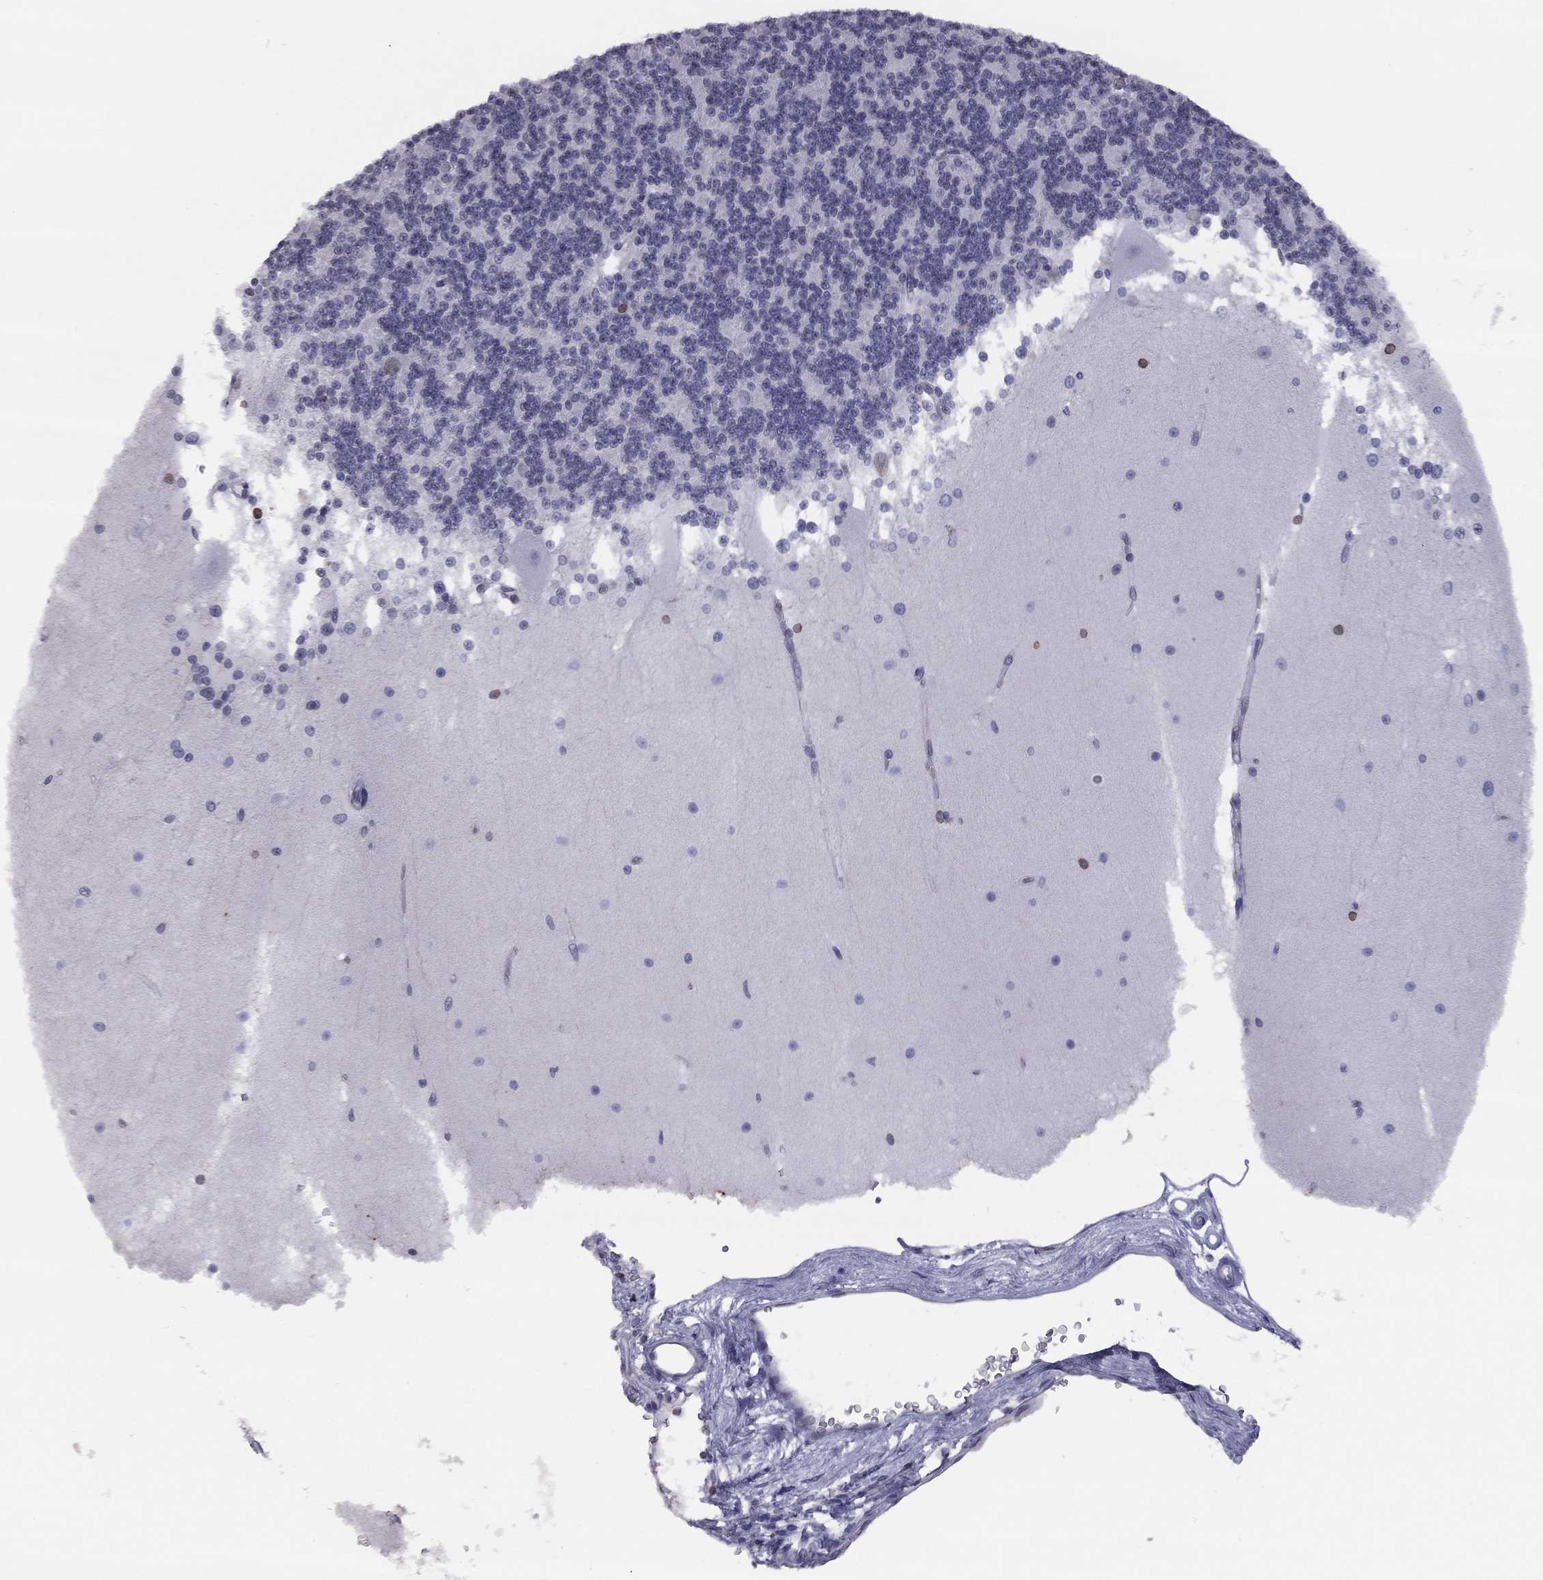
{"staining": {"intensity": "moderate", "quantity": "<25%", "location": "cytoplasmic/membranous,nuclear"}, "tissue": "cerebellum", "cell_type": "Cells in granular layer", "image_type": "normal", "snomed": [{"axis": "morphology", "description": "Normal tissue, NOS"}, {"axis": "topography", "description": "Cerebellum"}], "caption": "Moderate cytoplasmic/membranous,nuclear protein positivity is appreciated in about <25% of cells in granular layer in cerebellum. Using DAB (3,3'-diaminobenzidine) (brown) and hematoxylin (blue) stains, captured at high magnification using brightfield microscopy.", "gene": "ESPL1", "patient": {"sex": "female", "age": 19}}